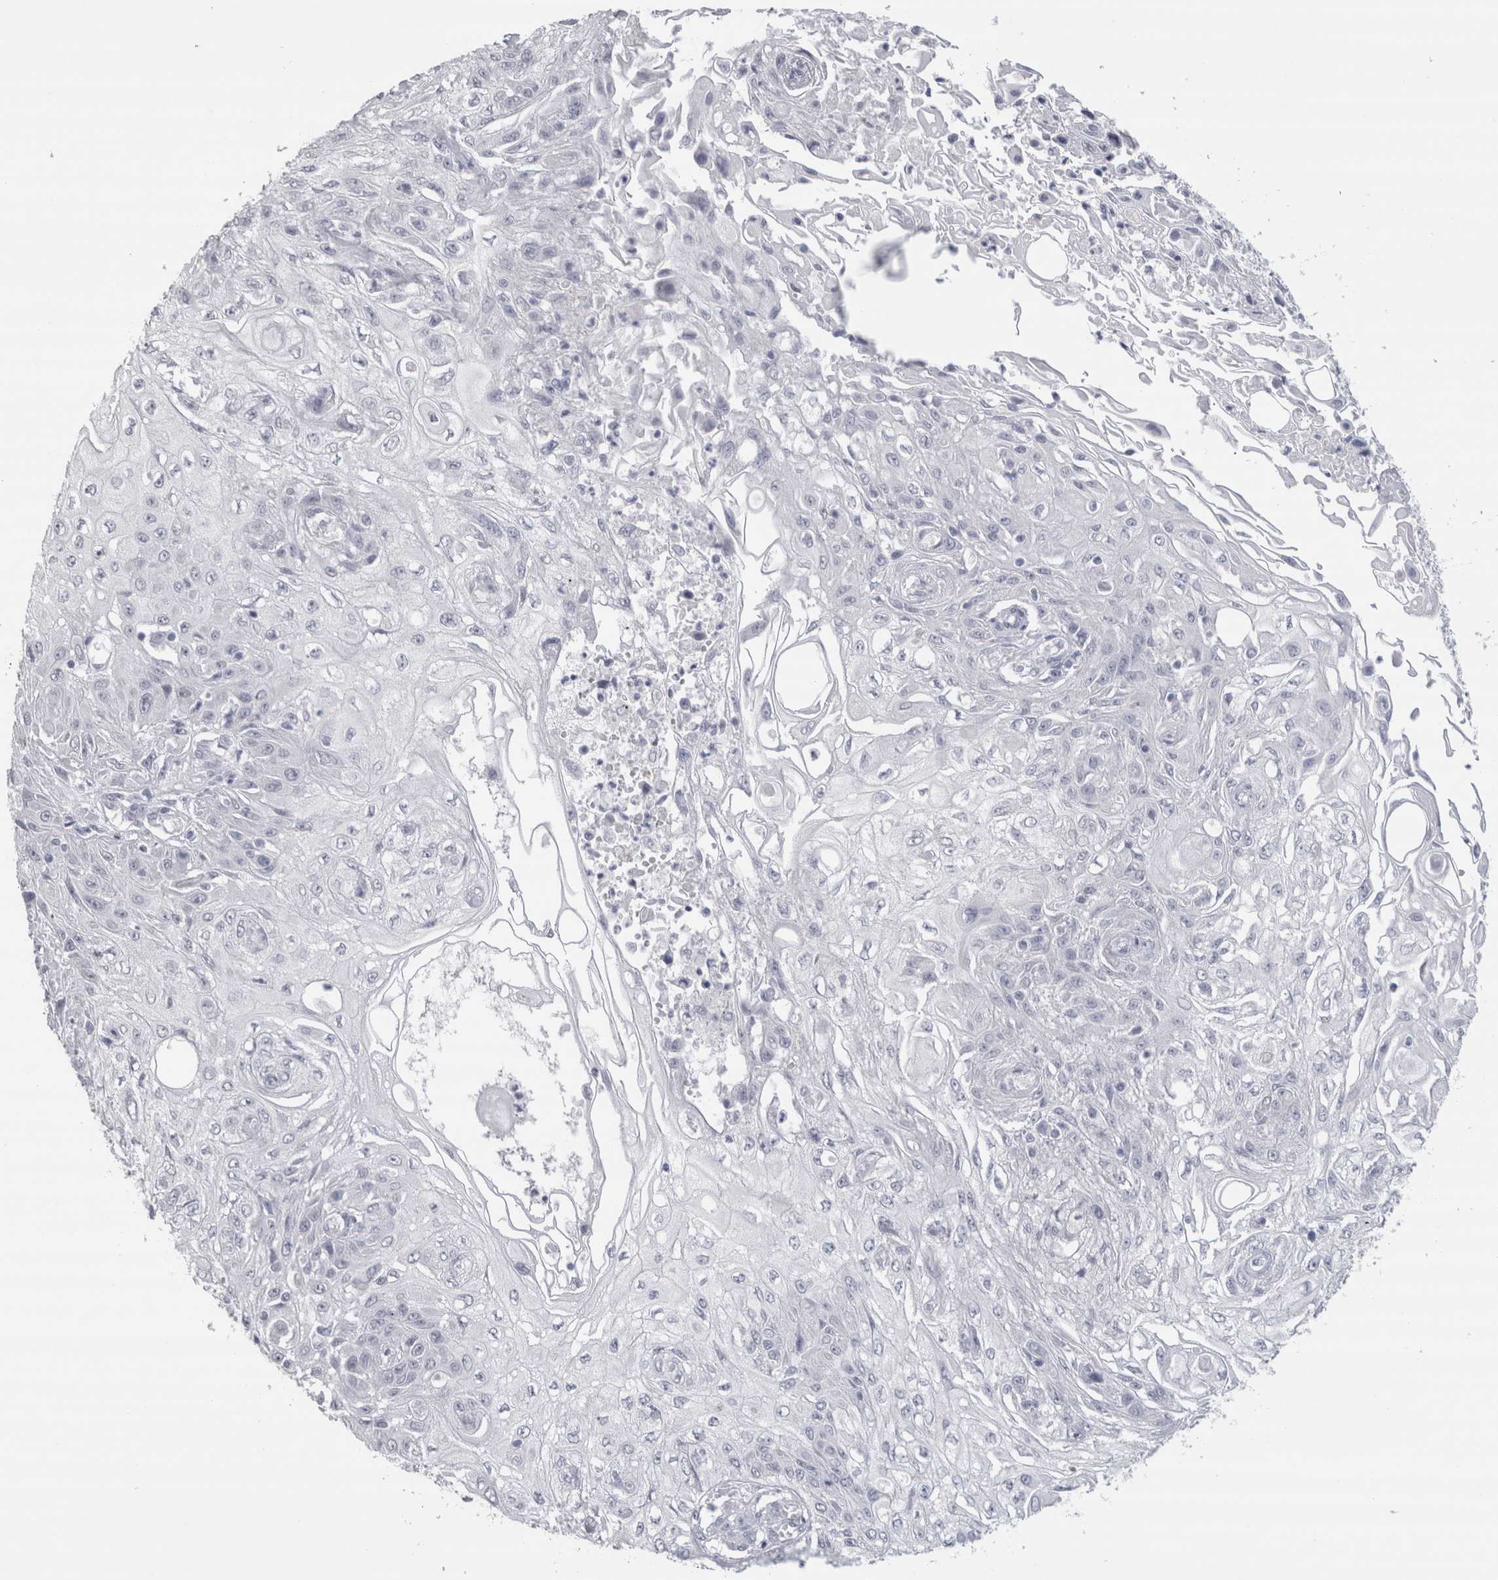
{"staining": {"intensity": "negative", "quantity": "none", "location": "none"}, "tissue": "skin cancer", "cell_type": "Tumor cells", "image_type": "cancer", "snomed": [{"axis": "morphology", "description": "Squamous cell carcinoma, NOS"}, {"axis": "morphology", "description": "Squamous cell carcinoma, metastatic, NOS"}, {"axis": "topography", "description": "Skin"}, {"axis": "topography", "description": "Lymph node"}], "caption": "A high-resolution micrograph shows IHC staining of skin cancer, which displays no significant staining in tumor cells.", "gene": "CDH17", "patient": {"sex": "male", "age": 75}}